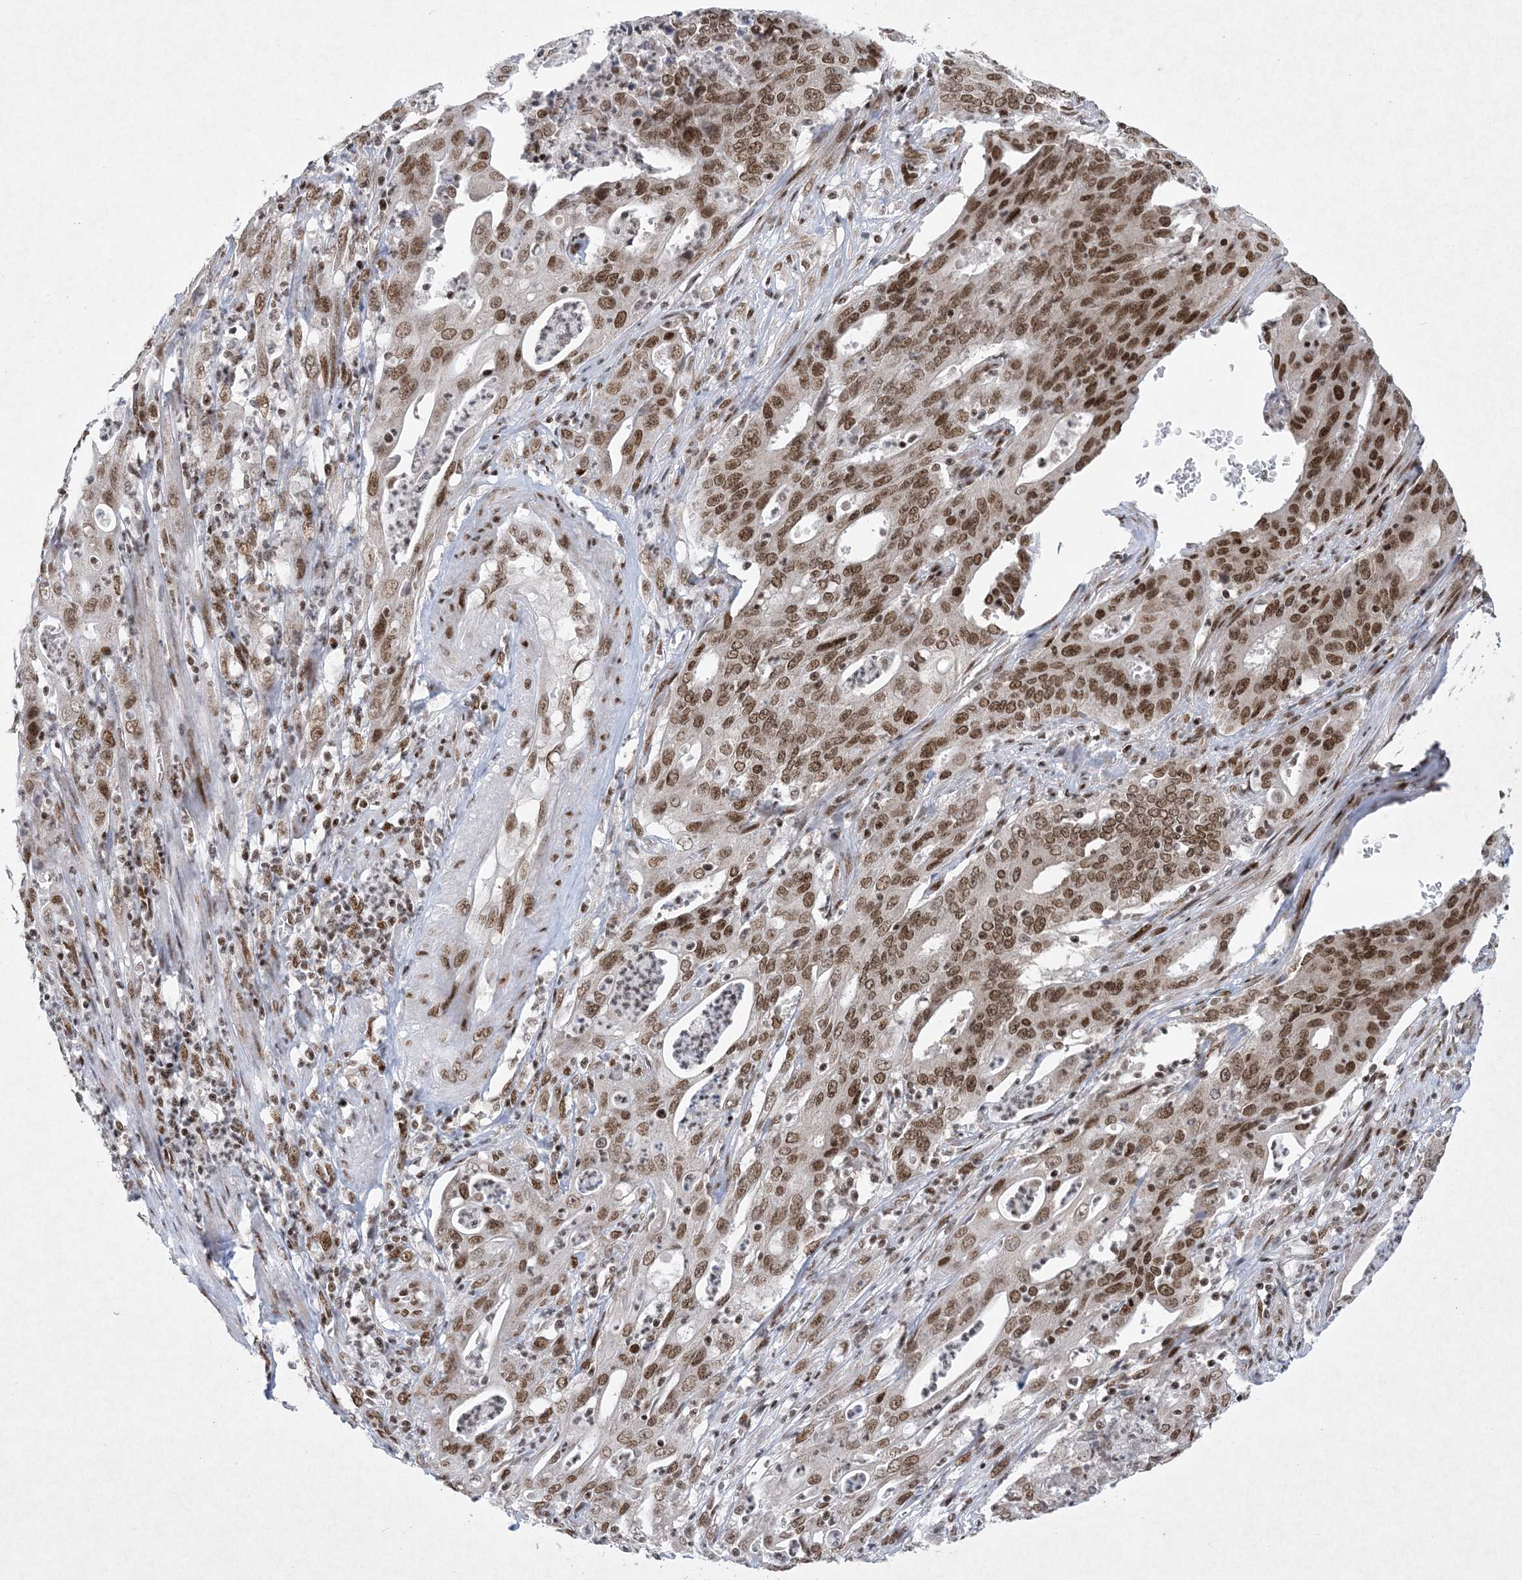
{"staining": {"intensity": "strong", "quantity": ">75%", "location": "nuclear"}, "tissue": "cervical cancer", "cell_type": "Tumor cells", "image_type": "cancer", "snomed": [{"axis": "morphology", "description": "Adenocarcinoma, NOS"}, {"axis": "topography", "description": "Cervix"}], "caption": "Immunohistochemistry (IHC) micrograph of neoplastic tissue: human cervical cancer (adenocarcinoma) stained using immunohistochemistry (IHC) demonstrates high levels of strong protein expression localized specifically in the nuclear of tumor cells, appearing as a nuclear brown color.", "gene": "PKNOX2", "patient": {"sex": "female", "age": 44}}